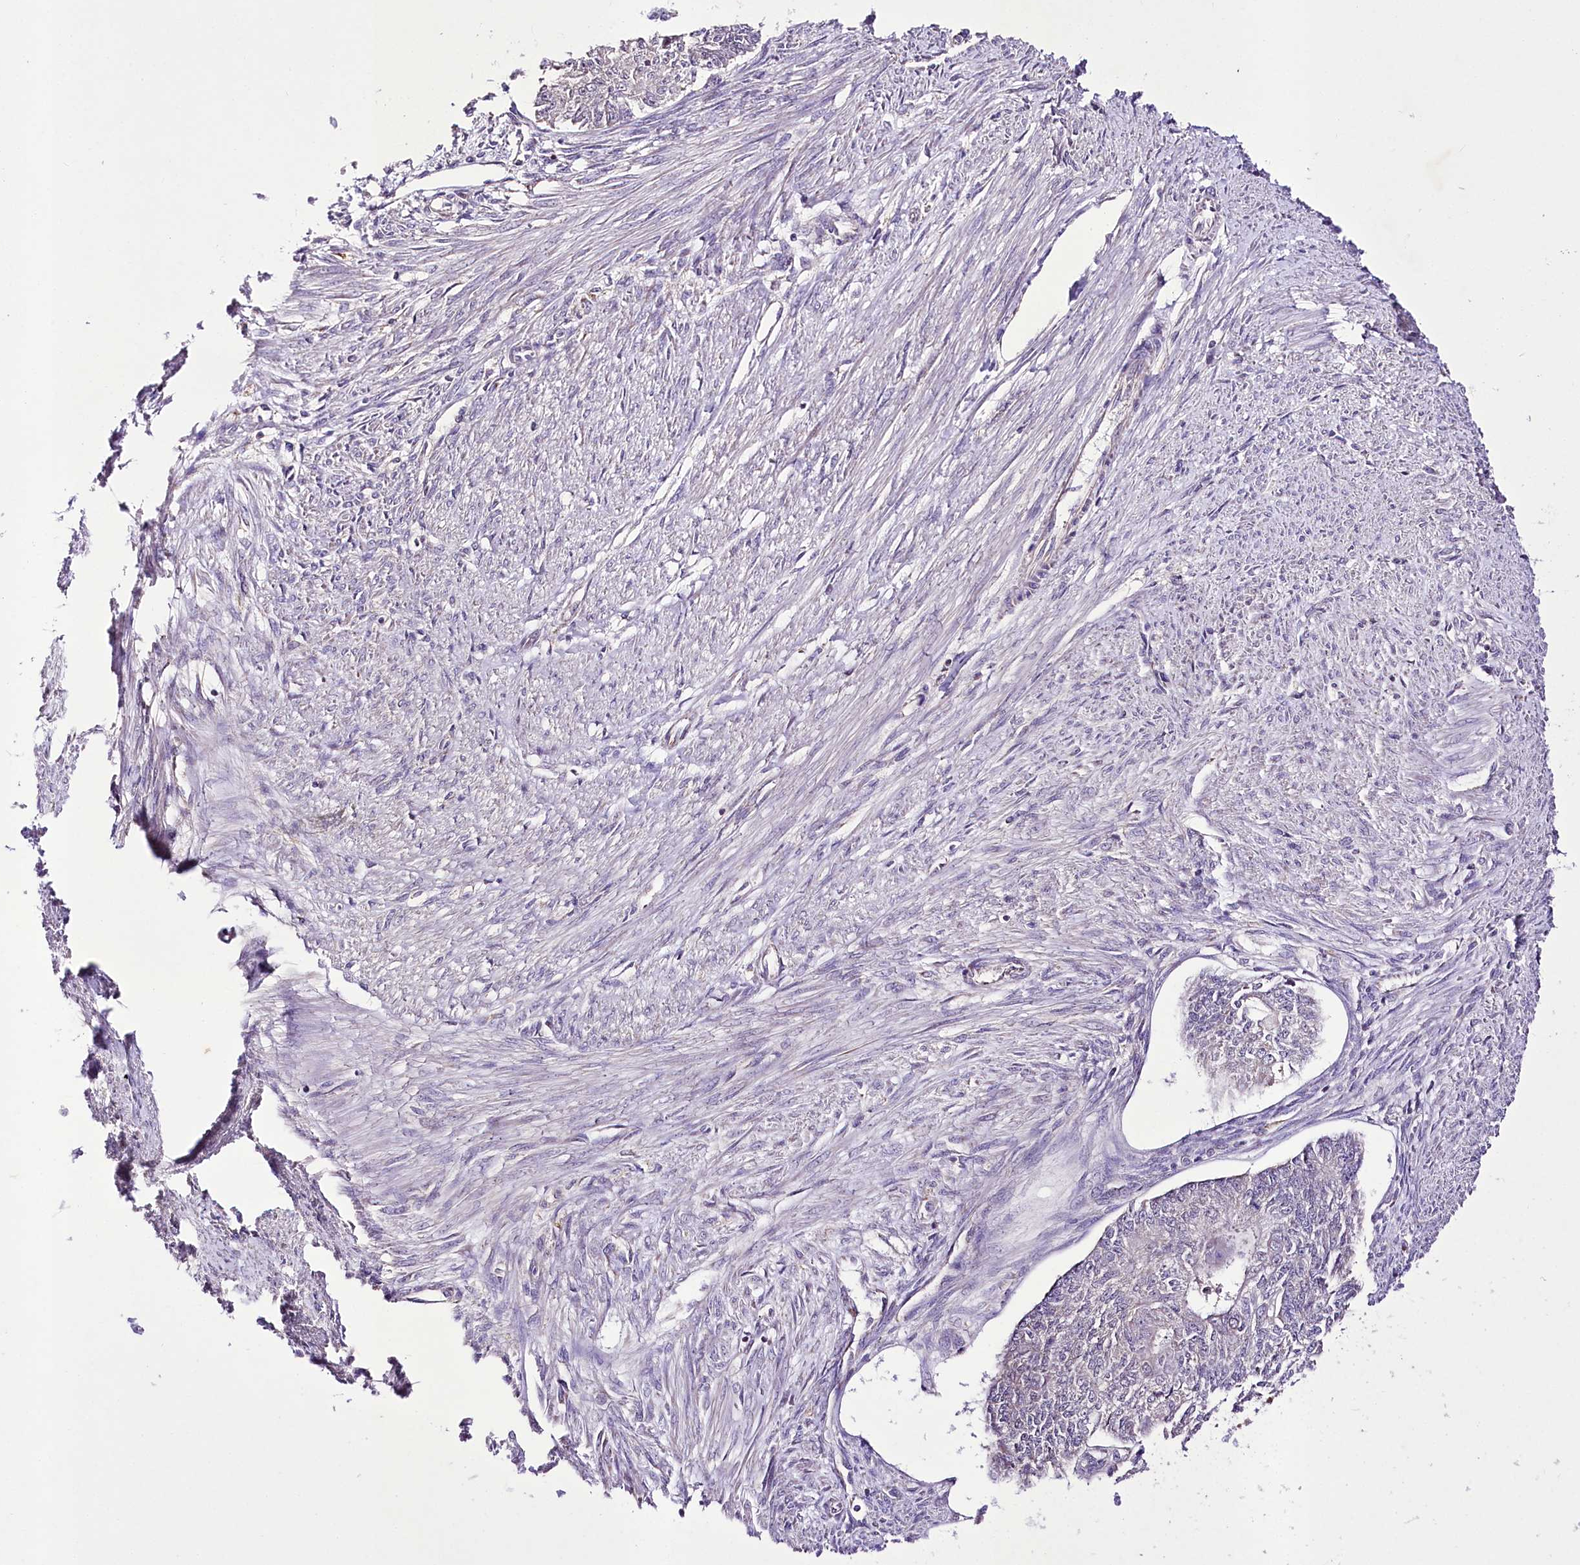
{"staining": {"intensity": "negative", "quantity": "none", "location": "none"}, "tissue": "endometrial cancer", "cell_type": "Tumor cells", "image_type": "cancer", "snomed": [{"axis": "morphology", "description": "Adenocarcinoma, NOS"}, {"axis": "topography", "description": "Endometrium"}], "caption": "A histopathology image of adenocarcinoma (endometrial) stained for a protein reveals no brown staining in tumor cells. (DAB (3,3'-diaminobenzidine) immunohistochemistry, high magnification).", "gene": "ATE1", "patient": {"sex": "female", "age": 32}}